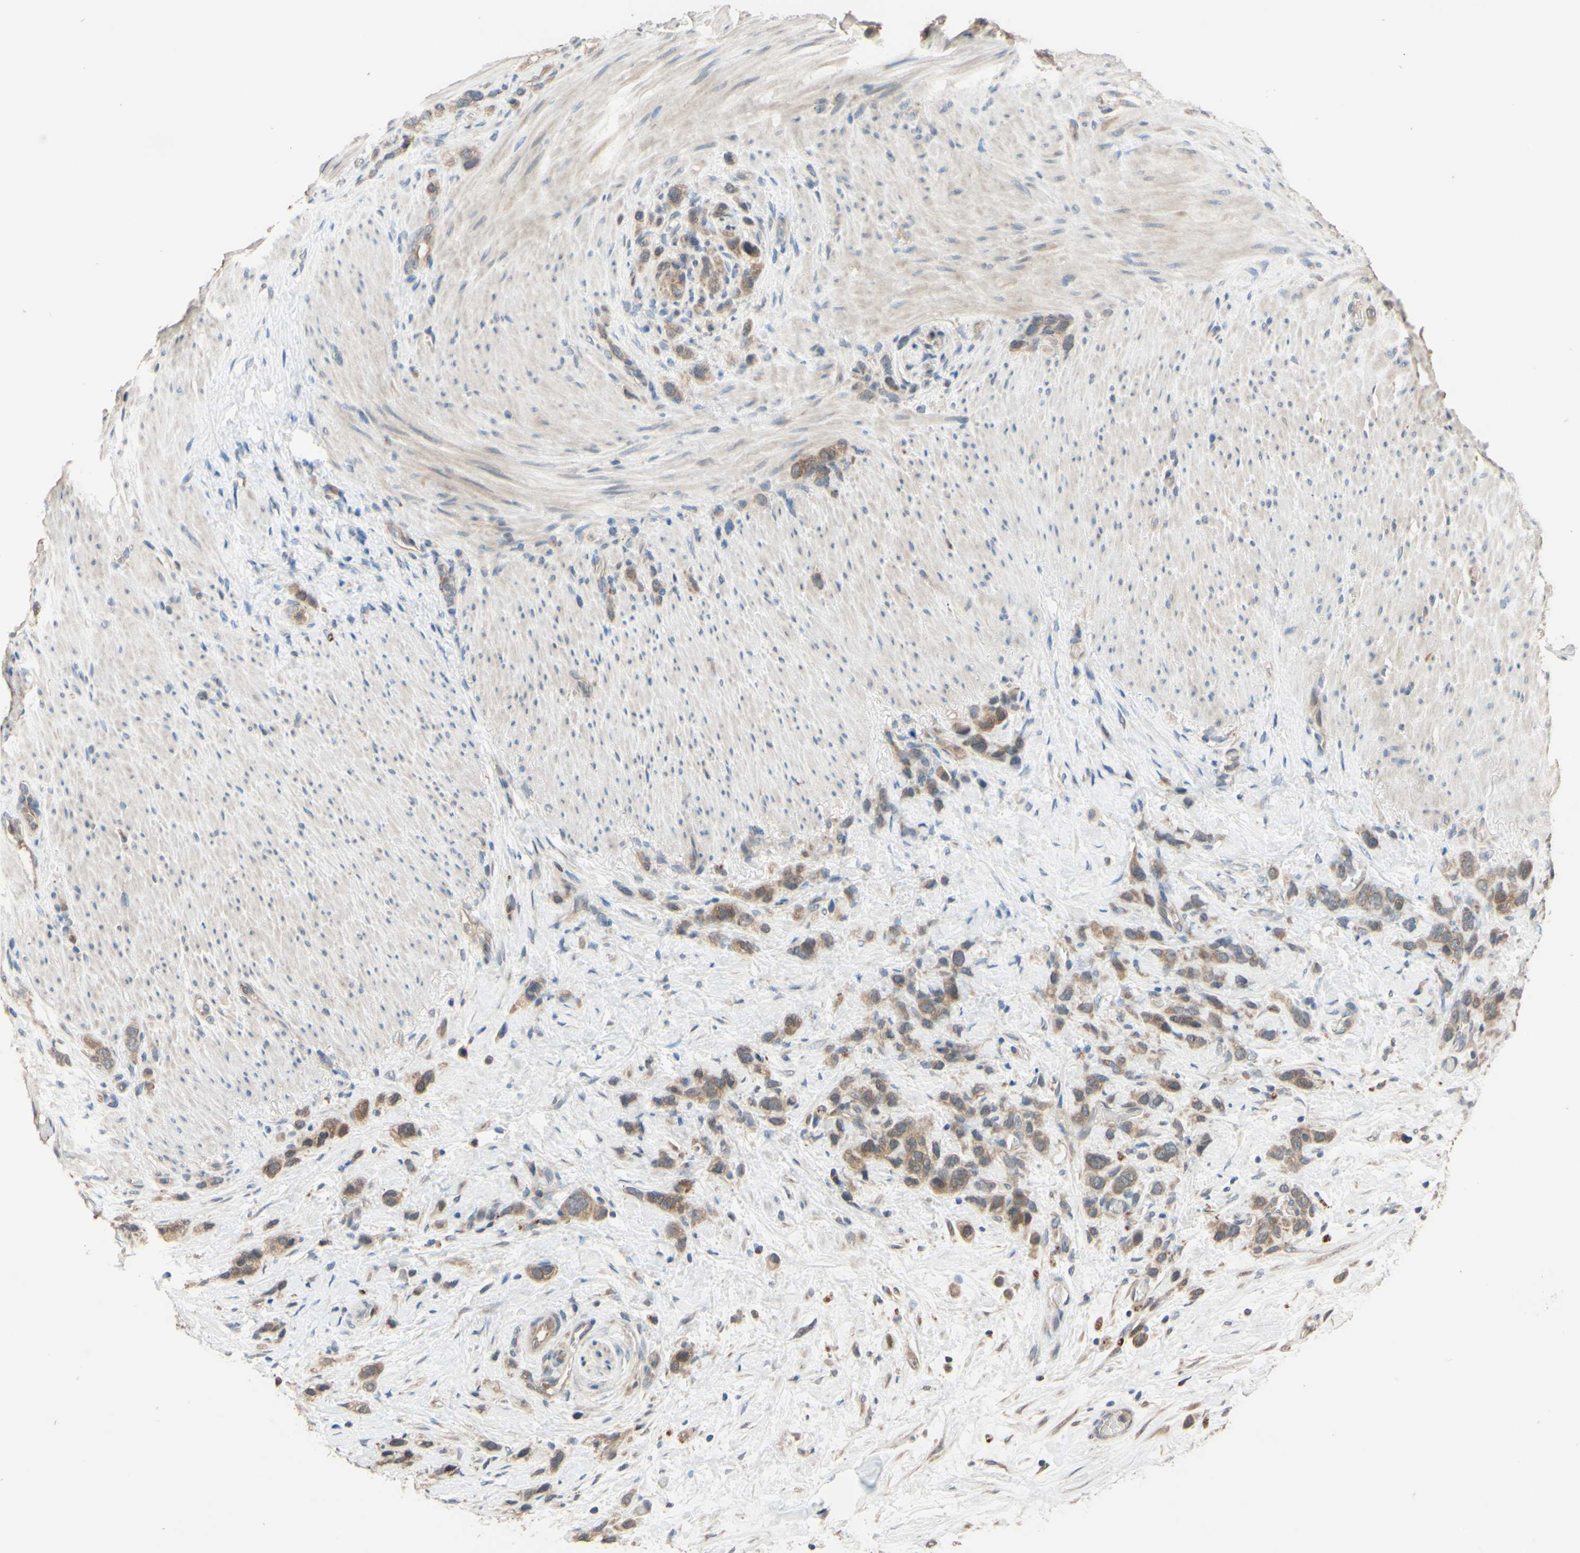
{"staining": {"intensity": "moderate", "quantity": ">75%", "location": "cytoplasmic/membranous"}, "tissue": "stomach cancer", "cell_type": "Tumor cells", "image_type": "cancer", "snomed": [{"axis": "morphology", "description": "Adenocarcinoma, NOS"}, {"axis": "morphology", "description": "Adenocarcinoma, High grade"}, {"axis": "topography", "description": "Stomach, upper"}, {"axis": "topography", "description": "Stomach, lower"}], "caption": "Tumor cells display medium levels of moderate cytoplasmic/membranous positivity in about >75% of cells in human adenocarcinoma (stomach). (IHC, brightfield microscopy, high magnification).", "gene": "SMIM19", "patient": {"sex": "female", "age": 65}}